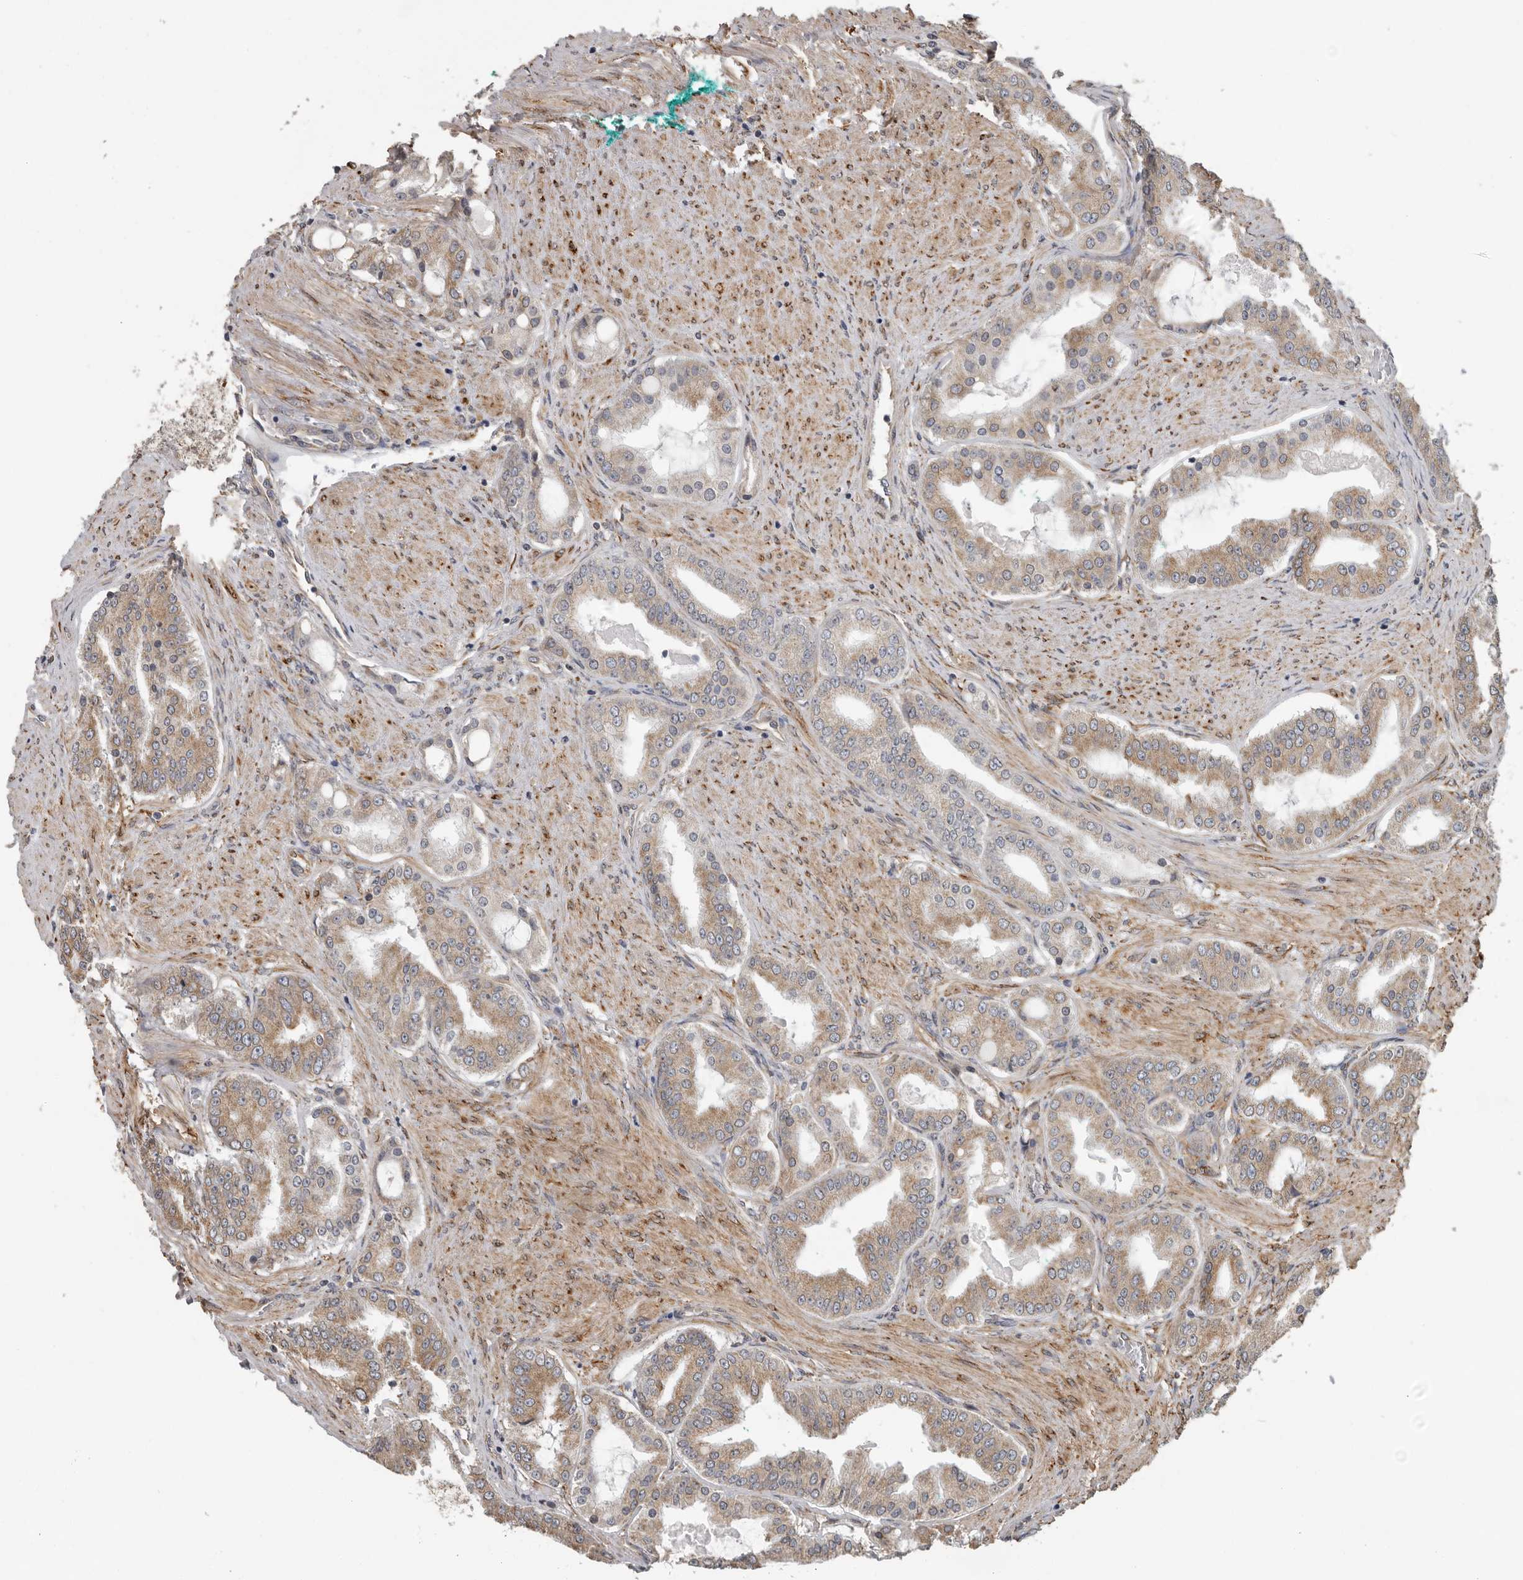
{"staining": {"intensity": "weak", "quantity": "25%-75%", "location": "cytoplasmic/membranous"}, "tissue": "prostate cancer", "cell_type": "Tumor cells", "image_type": "cancer", "snomed": [{"axis": "morphology", "description": "Adenocarcinoma, High grade"}, {"axis": "topography", "description": "Prostate"}], "caption": "Tumor cells reveal weak cytoplasmic/membranous expression in approximately 25%-75% of cells in prostate cancer (high-grade adenocarcinoma).", "gene": "CEP350", "patient": {"sex": "male", "age": 60}}